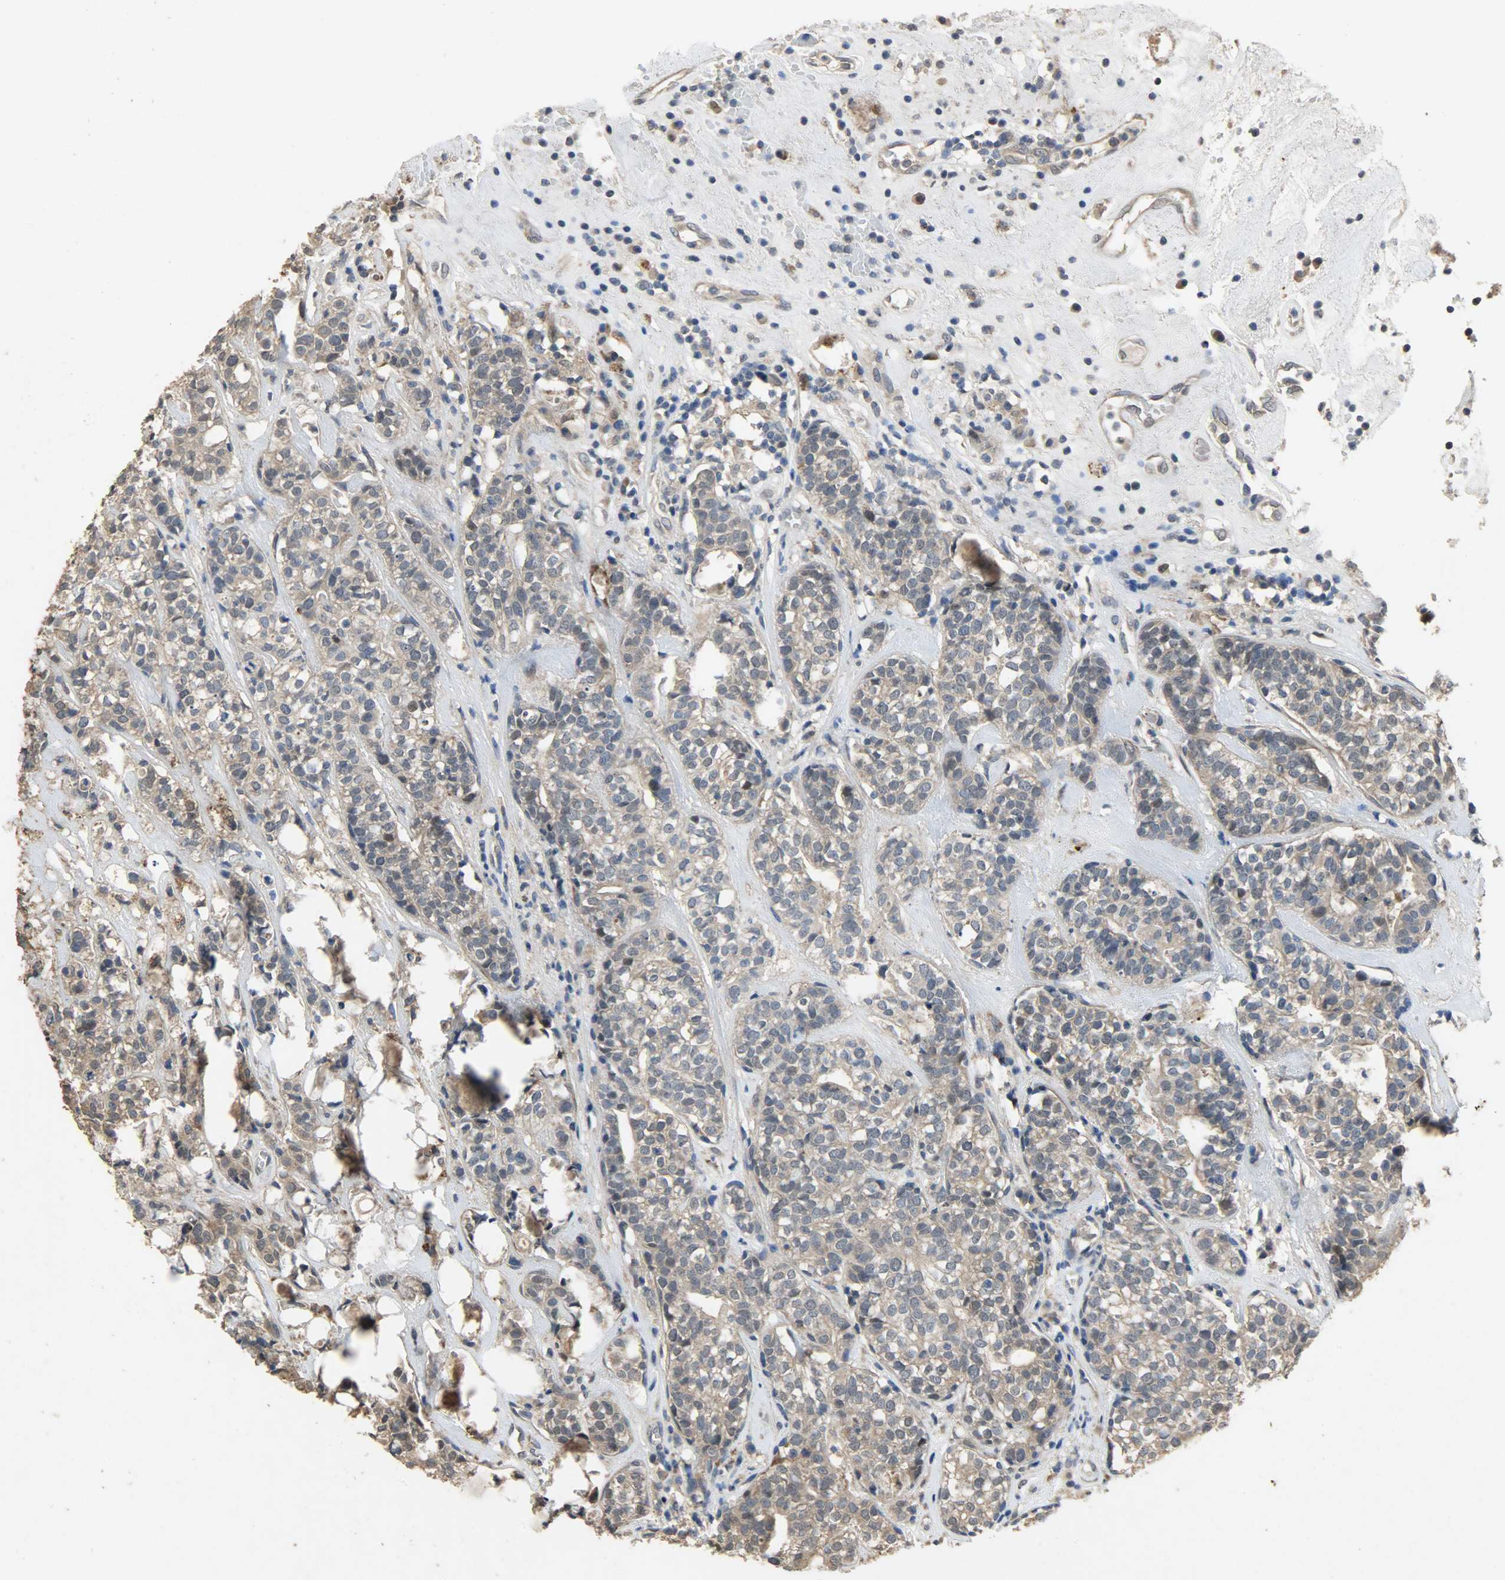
{"staining": {"intensity": "moderate", "quantity": ">75%", "location": "cytoplasmic/membranous"}, "tissue": "head and neck cancer", "cell_type": "Tumor cells", "image_type": "cancer", "snomed": [{"axis": "morphology", "description": "Adenocarcinoma, NOS"}, {"axis": "topography", "description": "Salivary gland"}, {"axis": "topography", "description": "Head-Neck"}], "caption": "Tumor cells show medium levels of moderate cytoplasmic/membranous positivity in approximately >75% of cells in head and neck cancer (adenocarcinoma).", "gene": "CDKN2C", "patient": {"sex": "female", "age": 65}}